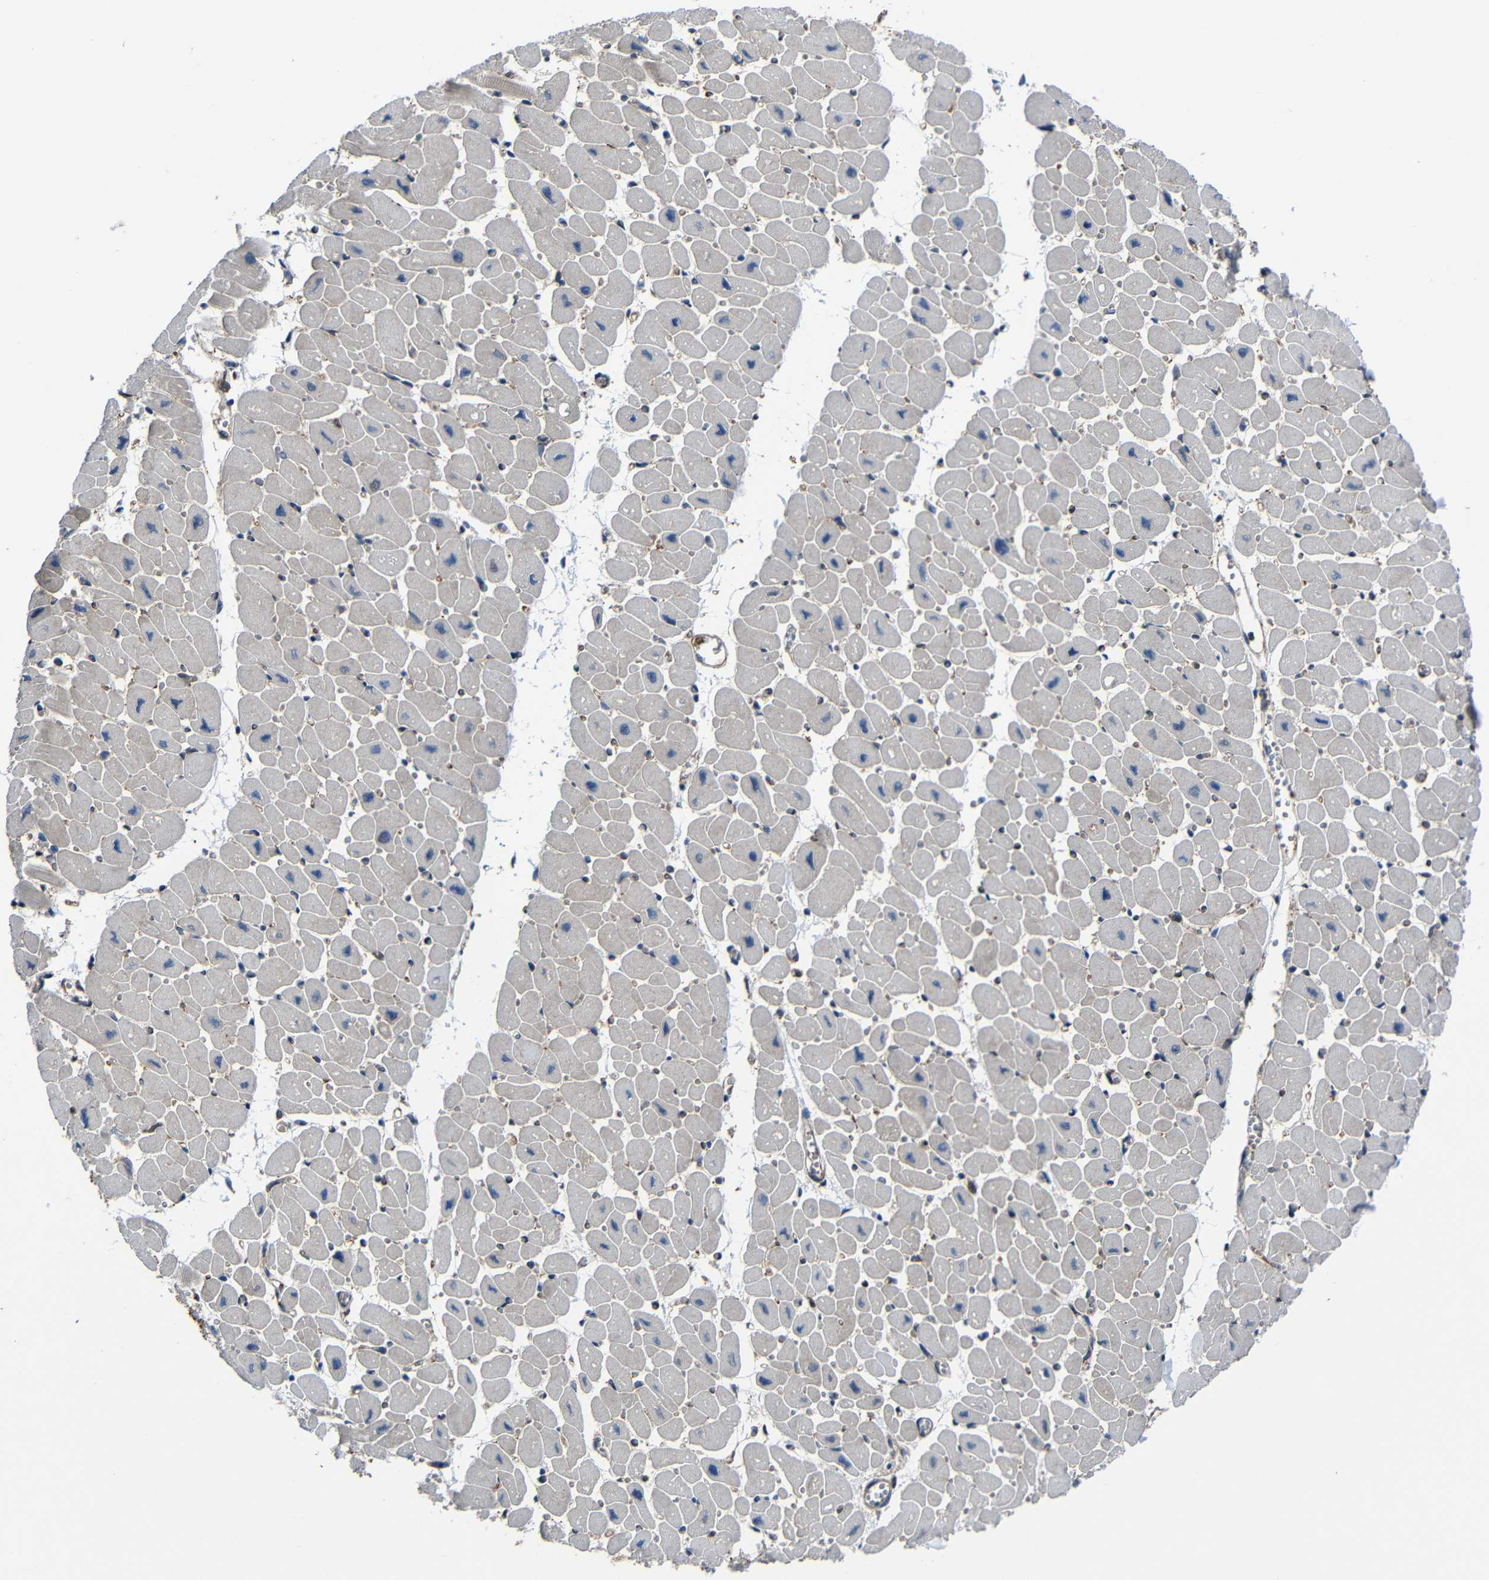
{"staining": {"intensity": "negative", "quantity": "none", "location": "none"}, "tissue": "heart muscle", "cell_type": "Cardiomyocytes", "image_type": "normal", "snomed": [{"axis": "morphology", "description": "Normal tissue, NOS"}, {"axis": "topography", "description": "Heart"}], "caption": "DAB immunohistochemical staining of normal human heart muscle demonstrates no significant expression in cardiomyocytes.", "gene": "KIAA0513", "patient": {"sex": "female", "age": 54}}